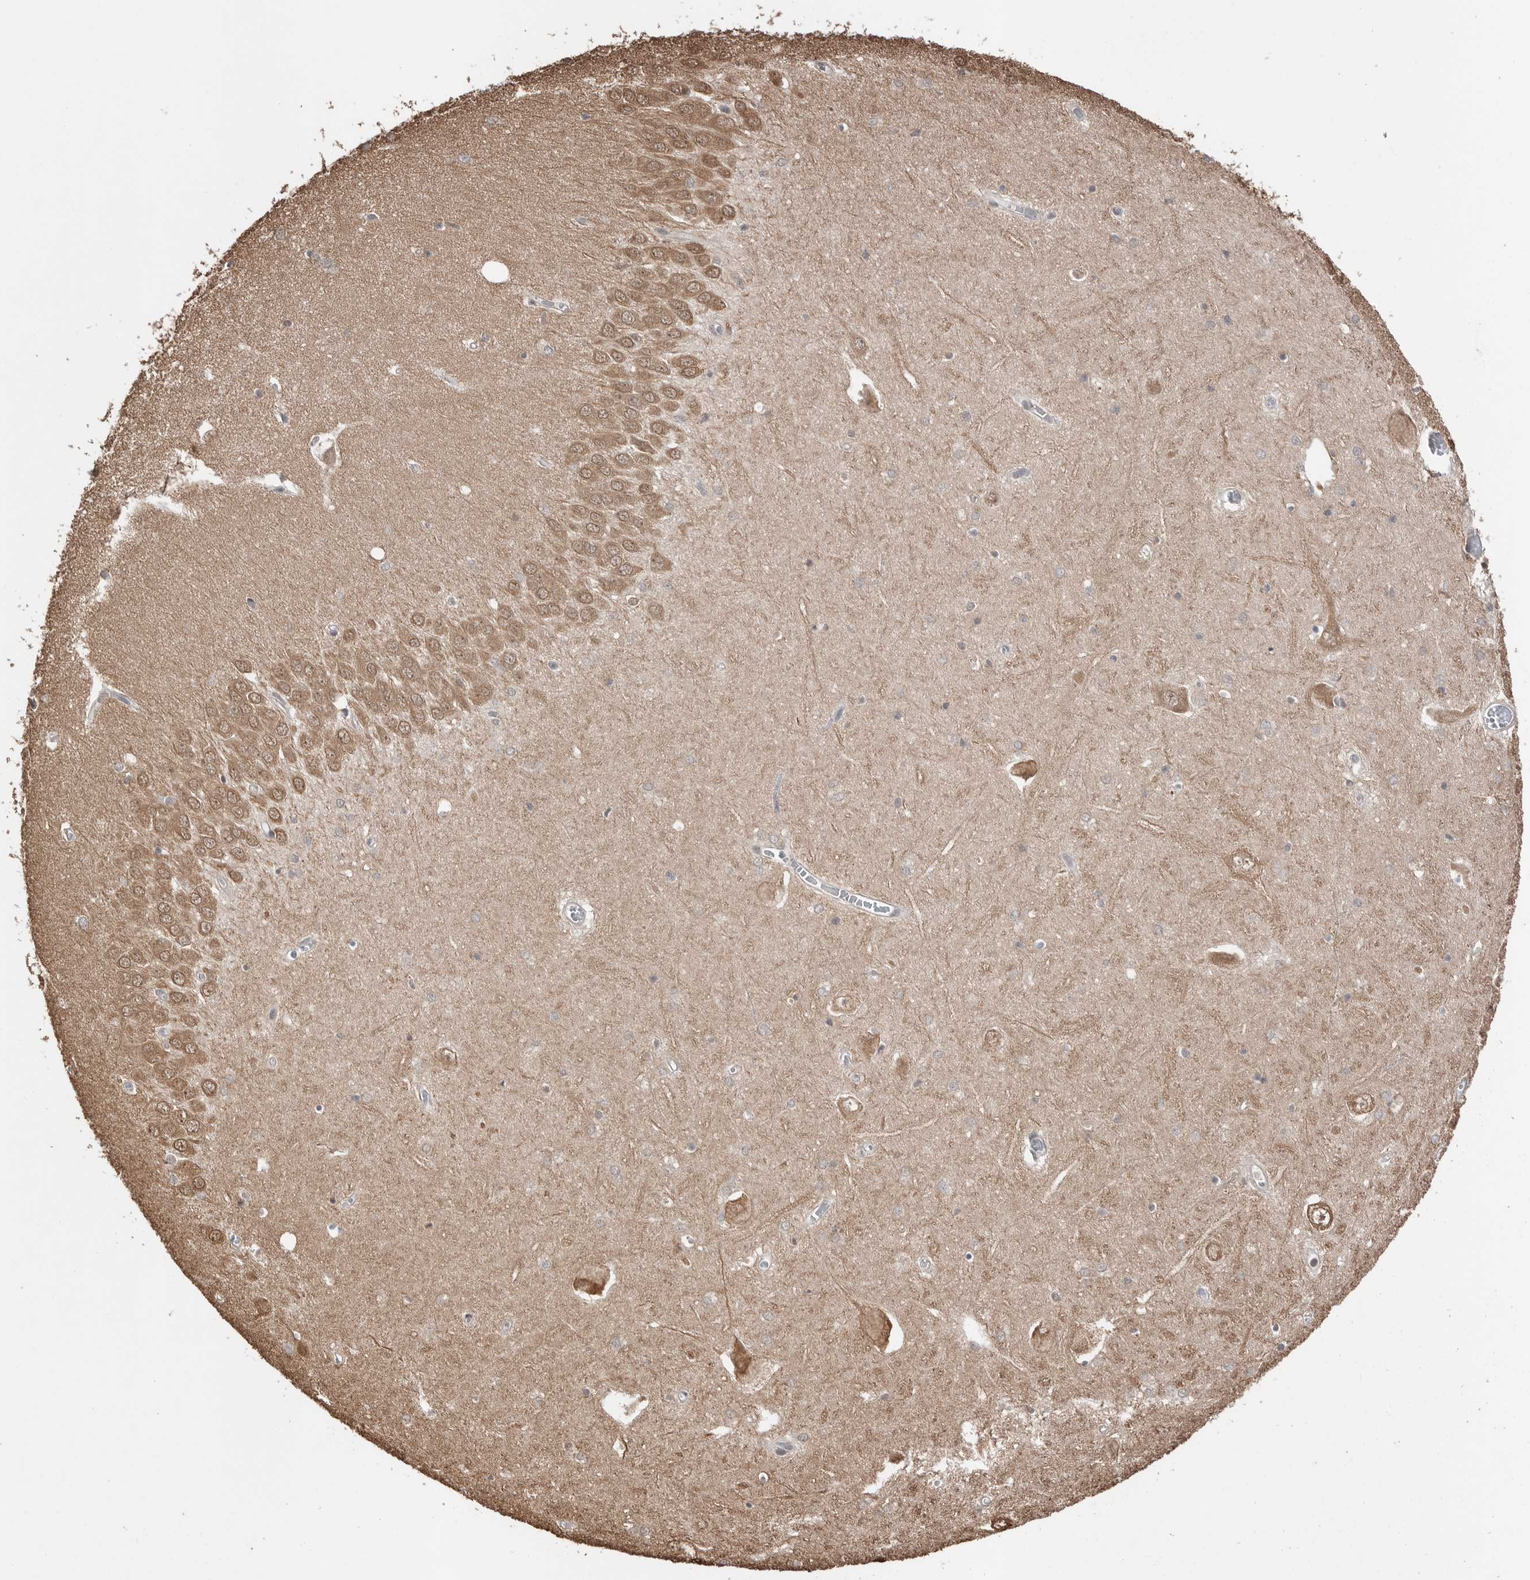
{"staining": {"intensity": "weak", "quantity": "<25%", "location": "cytoplasmic/membranous"}, "tissue": "hippocampus", "cell_type": "Glial cells", "image_type": "normal", "snomed": [{"axis": "morphology", "description": "Normal tissue, NOS"}, {"axis": "topography", "description": "Hippocampus"}], "caption": "An immunohistochemistry photomicrograph of normal hippocampus is shown. There is no staining in glial cells of hippocampus. Brightfield microscopy of immunohistochemistry stained with DAB (3,3'-diaminobenzidine) (brown) and hematoxylin (blue), captured at high magnification.", "gene": "PEAK1", "patient": {"sex": "male", "age": 70}}